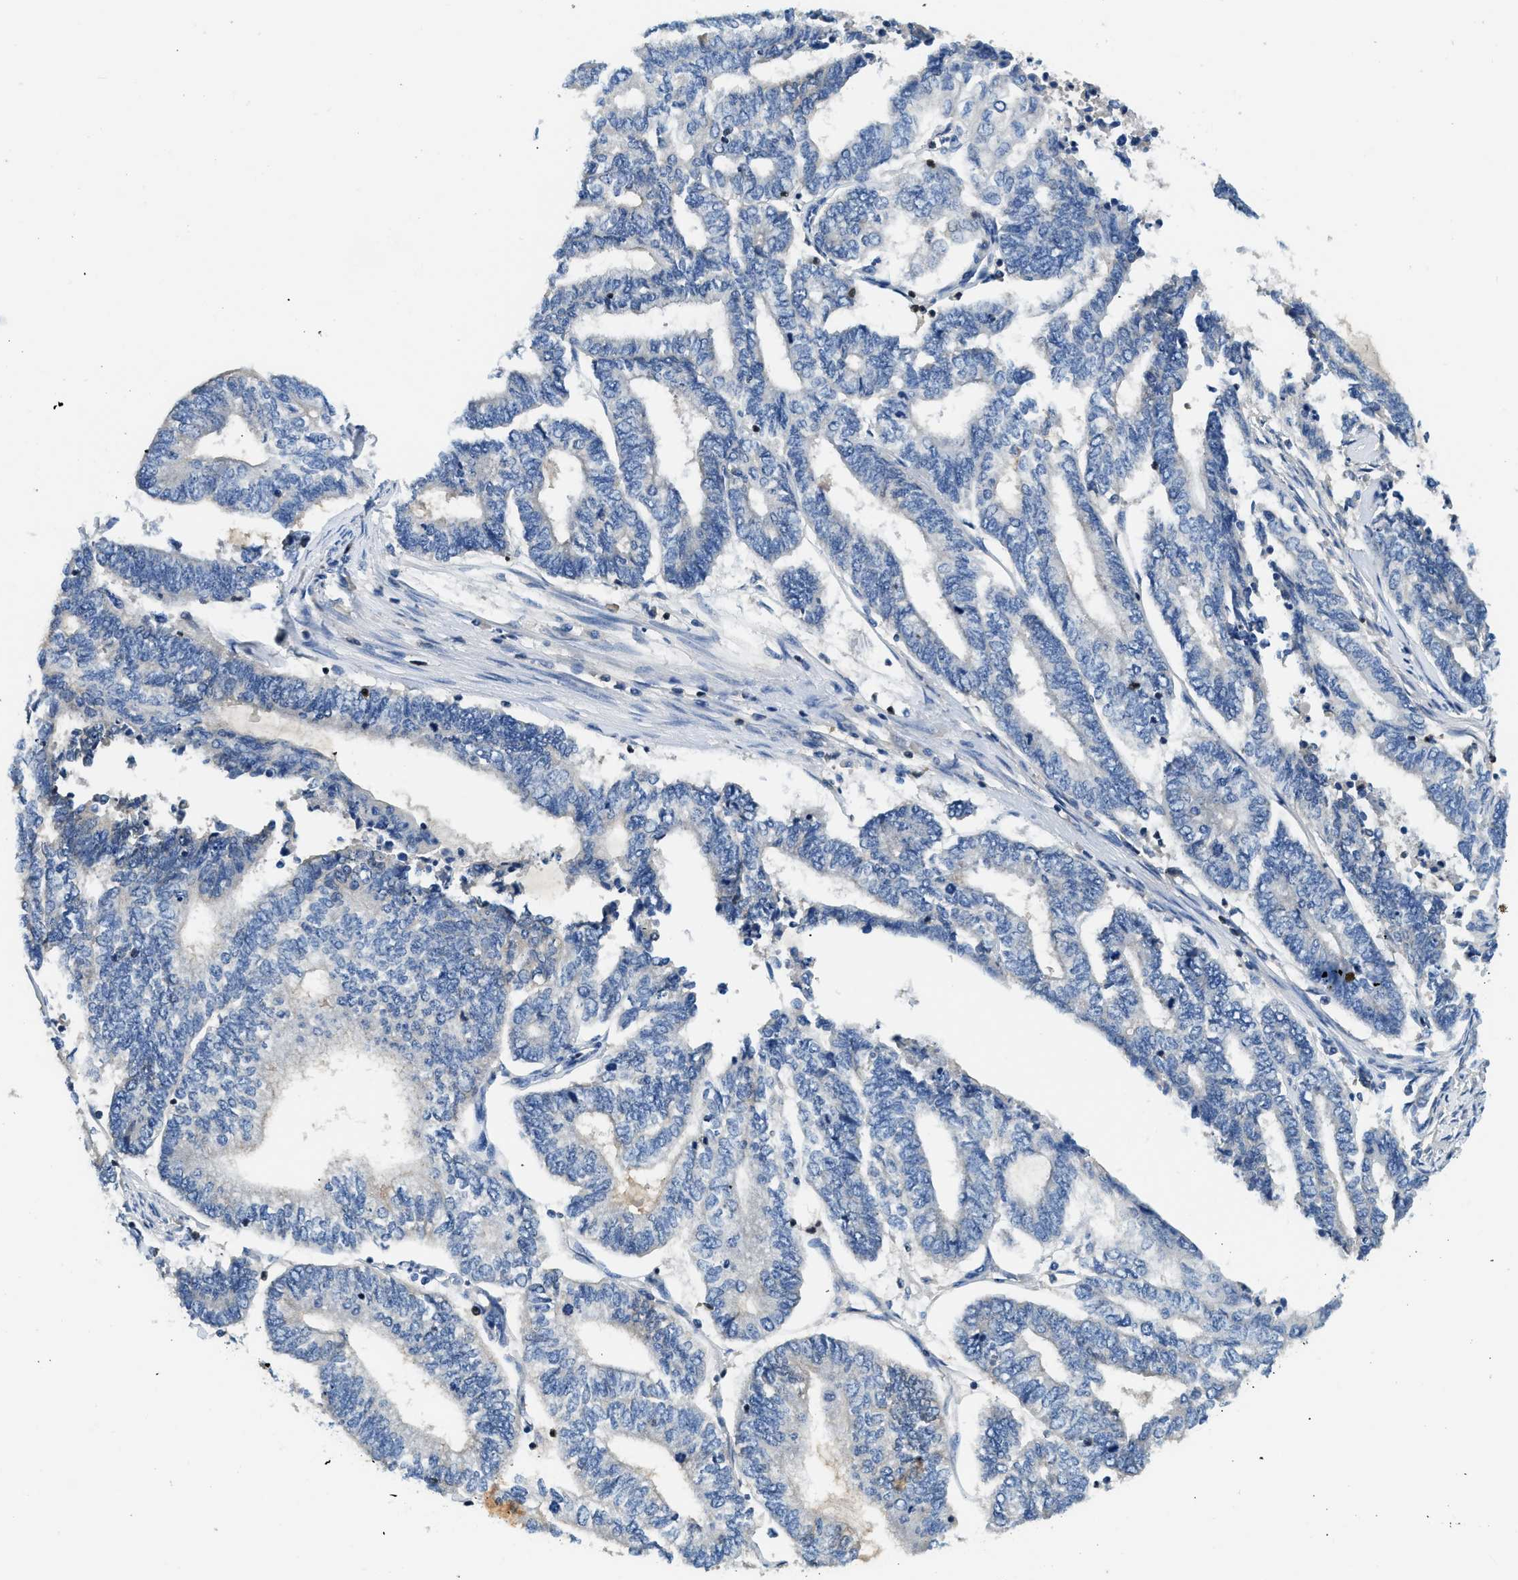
{"staining": {"intensity": "negative", "quantity": "none", "location": "none"}, "tissue": "endometrial cancer", "cell_type": "Tumor cells", "image_type": "cancer", "snomed": [{"axis": "morphology", "description": "Adenocarcinoma, NOS"}, {"axis": "topography", "description": "Uterus"}, {"axis": "topography", "description": "Endometrium"}], "caption": "DAB (3,3'-diaminobenzidine) immunohistochemical staining of human endometrial cancer (adenocarcinoma) reveals no significant staining in tumor cells.", "gene": "TOX", "patient": {"sex": "female", "age": 70}}